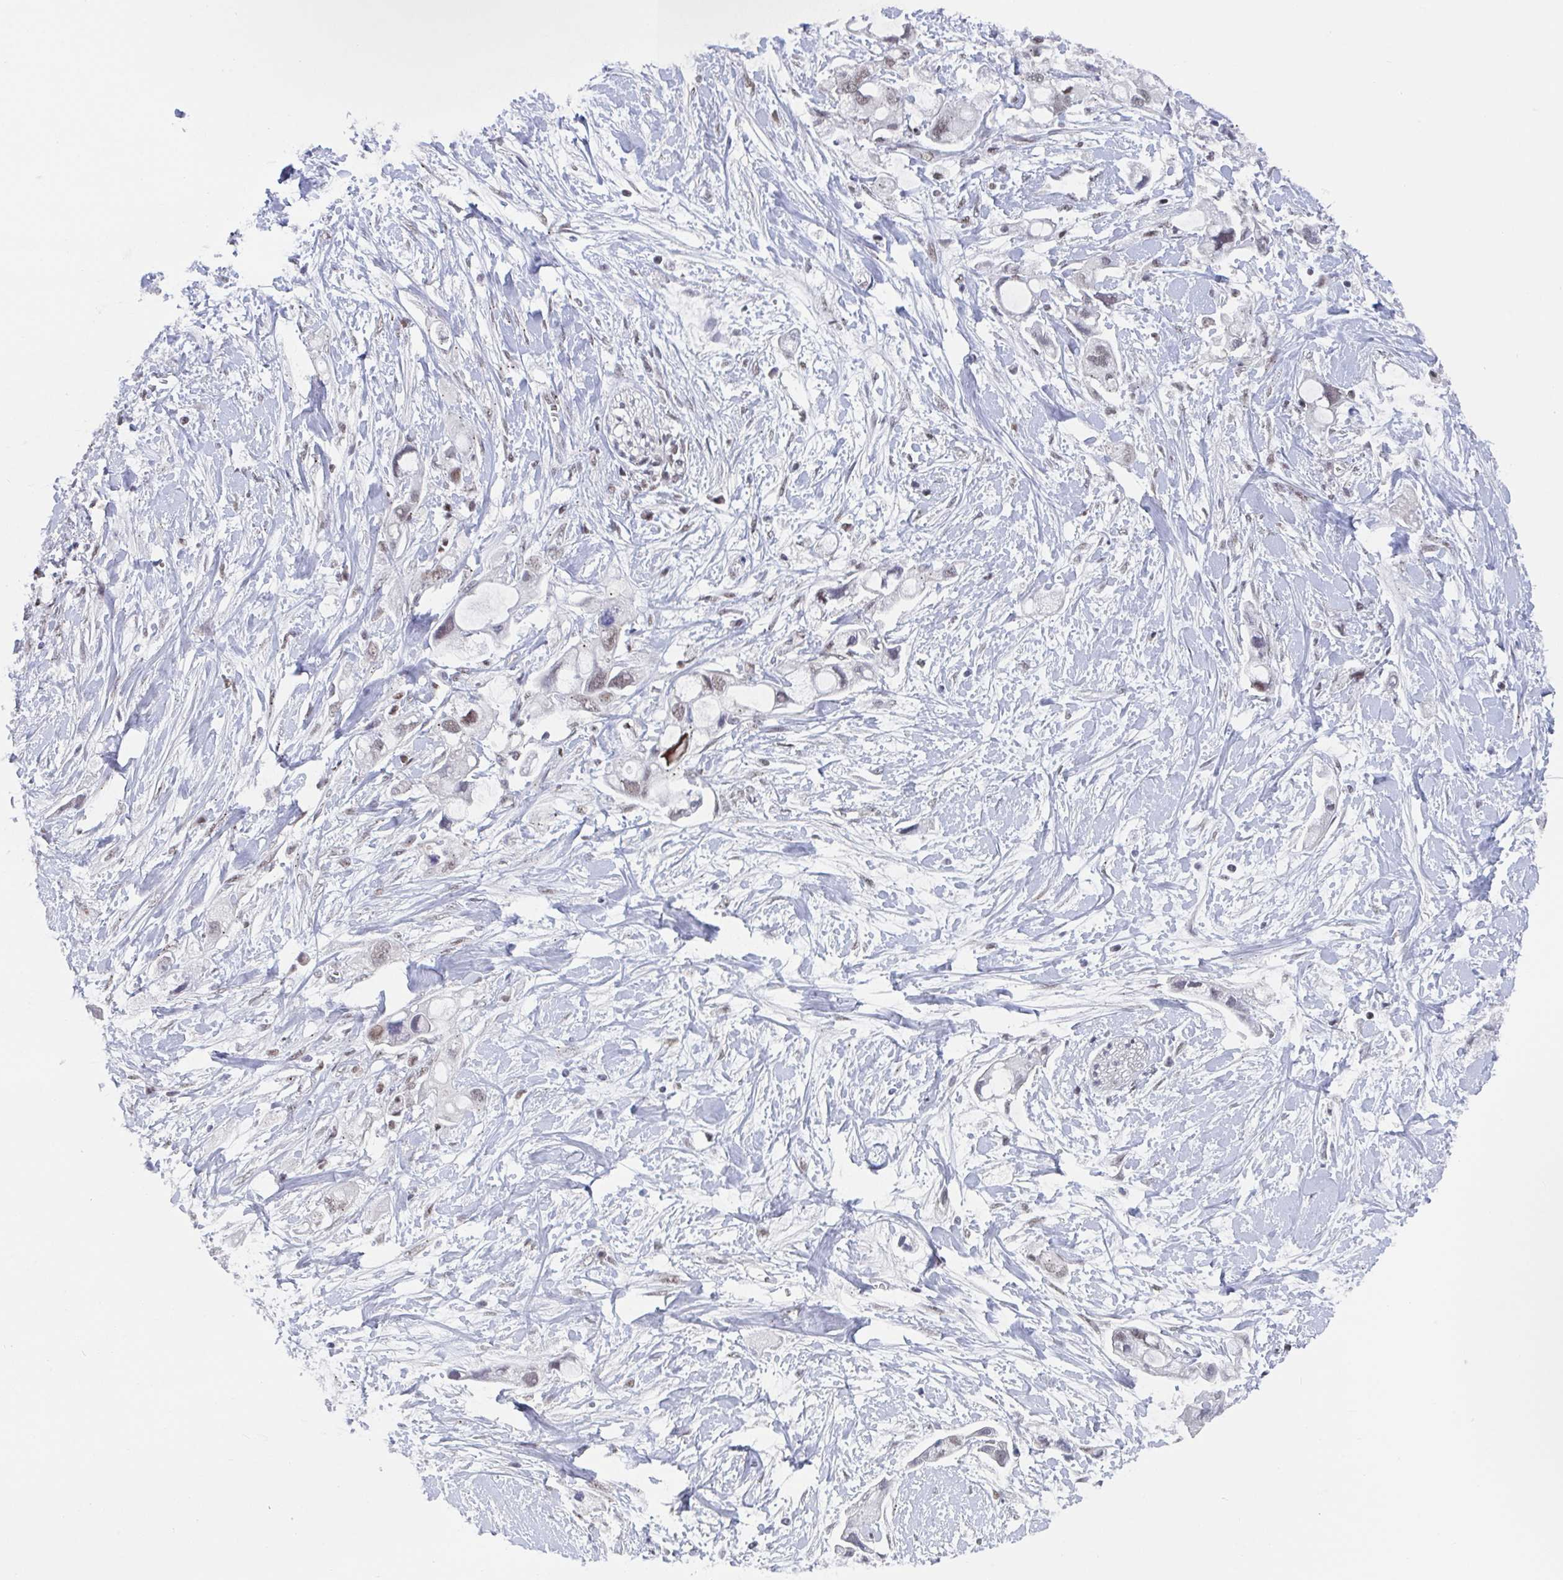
{"staining": {"intensity": "weak", "quantity": ">75%", "location": "nuclear"}, "tissue": "pancreatic cancer", "cell_type": "Tumor cells", "image_type": "cancer", "snomed": [{"axis": "morphology", "description": "Adenocarcinoma, NOS"}, {"axis": "topography", "description": "Pancreas"}], "caption": "Immunohistochemical staining of human adenocarcinoma (pancreatic) demonstrates low levels of weak nuclear protein expression in about >75% of tumor cells.", "gene": "RNF212", "patient": {"sex": "female", "age": 56}}